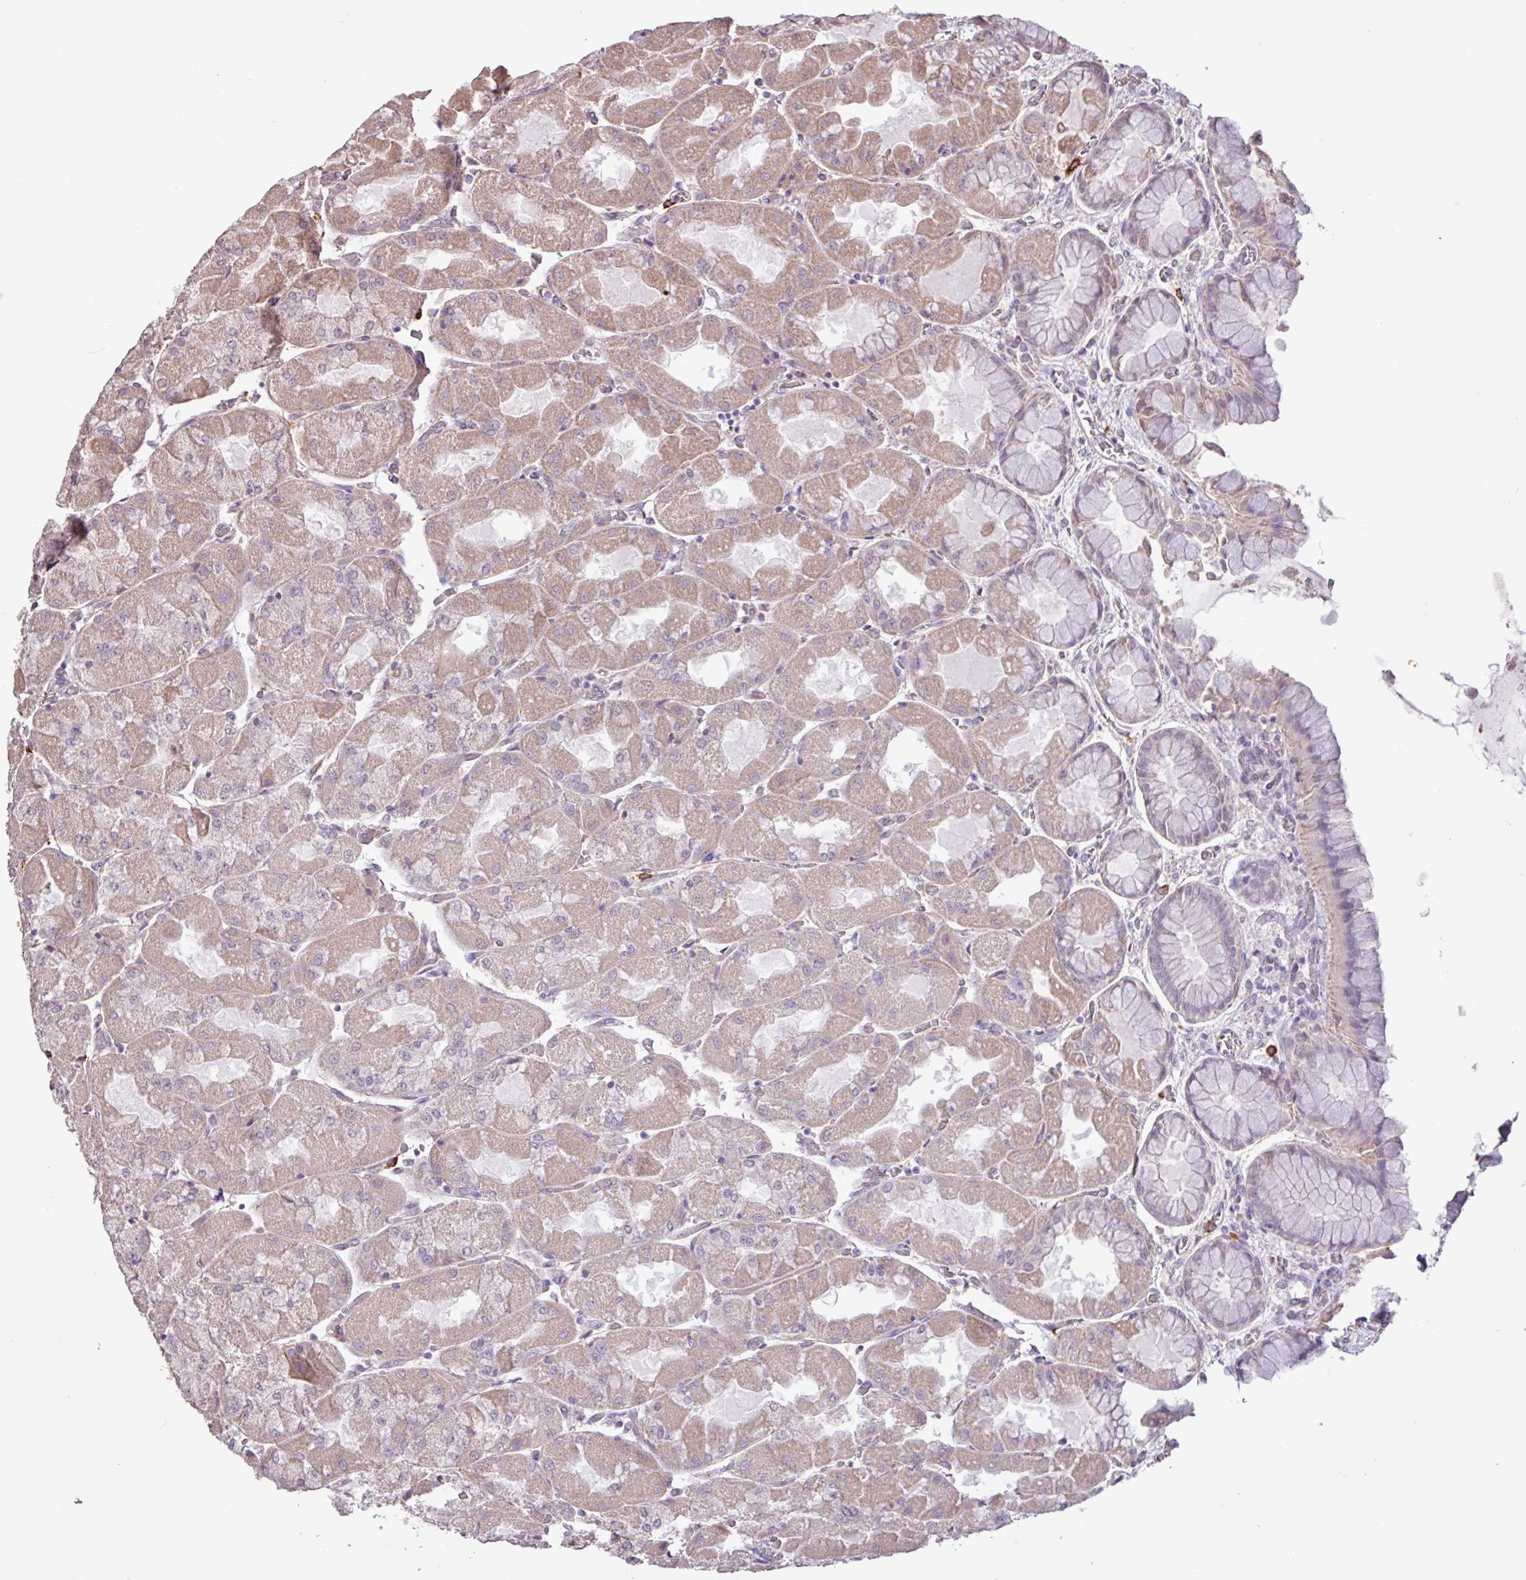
{"staining": {"intensity": "weak", "quantity": "25%-75%", "location": "cytoplasmic/membranous,nuclear"}, "tissue": "stomach", "cell_type": "Glandular cells", "image_type": "normal", "snomed": [{"axis": "morphology", "description": "Normal tissue, NOS"}, {"axis": "topography", "description": "Stomach"}], "caption": "Brown immunohistochemical staining in normal human stomach demonstrates weak cytoplasmic/membranous,nuclear expression in approximately 25%-75% of glandular cells. The protein of interest is shown in brown color, while the nuclei are stained blue.", "gene": "L3MBTL3", "patient": {"sex": "female", "age": 61}}